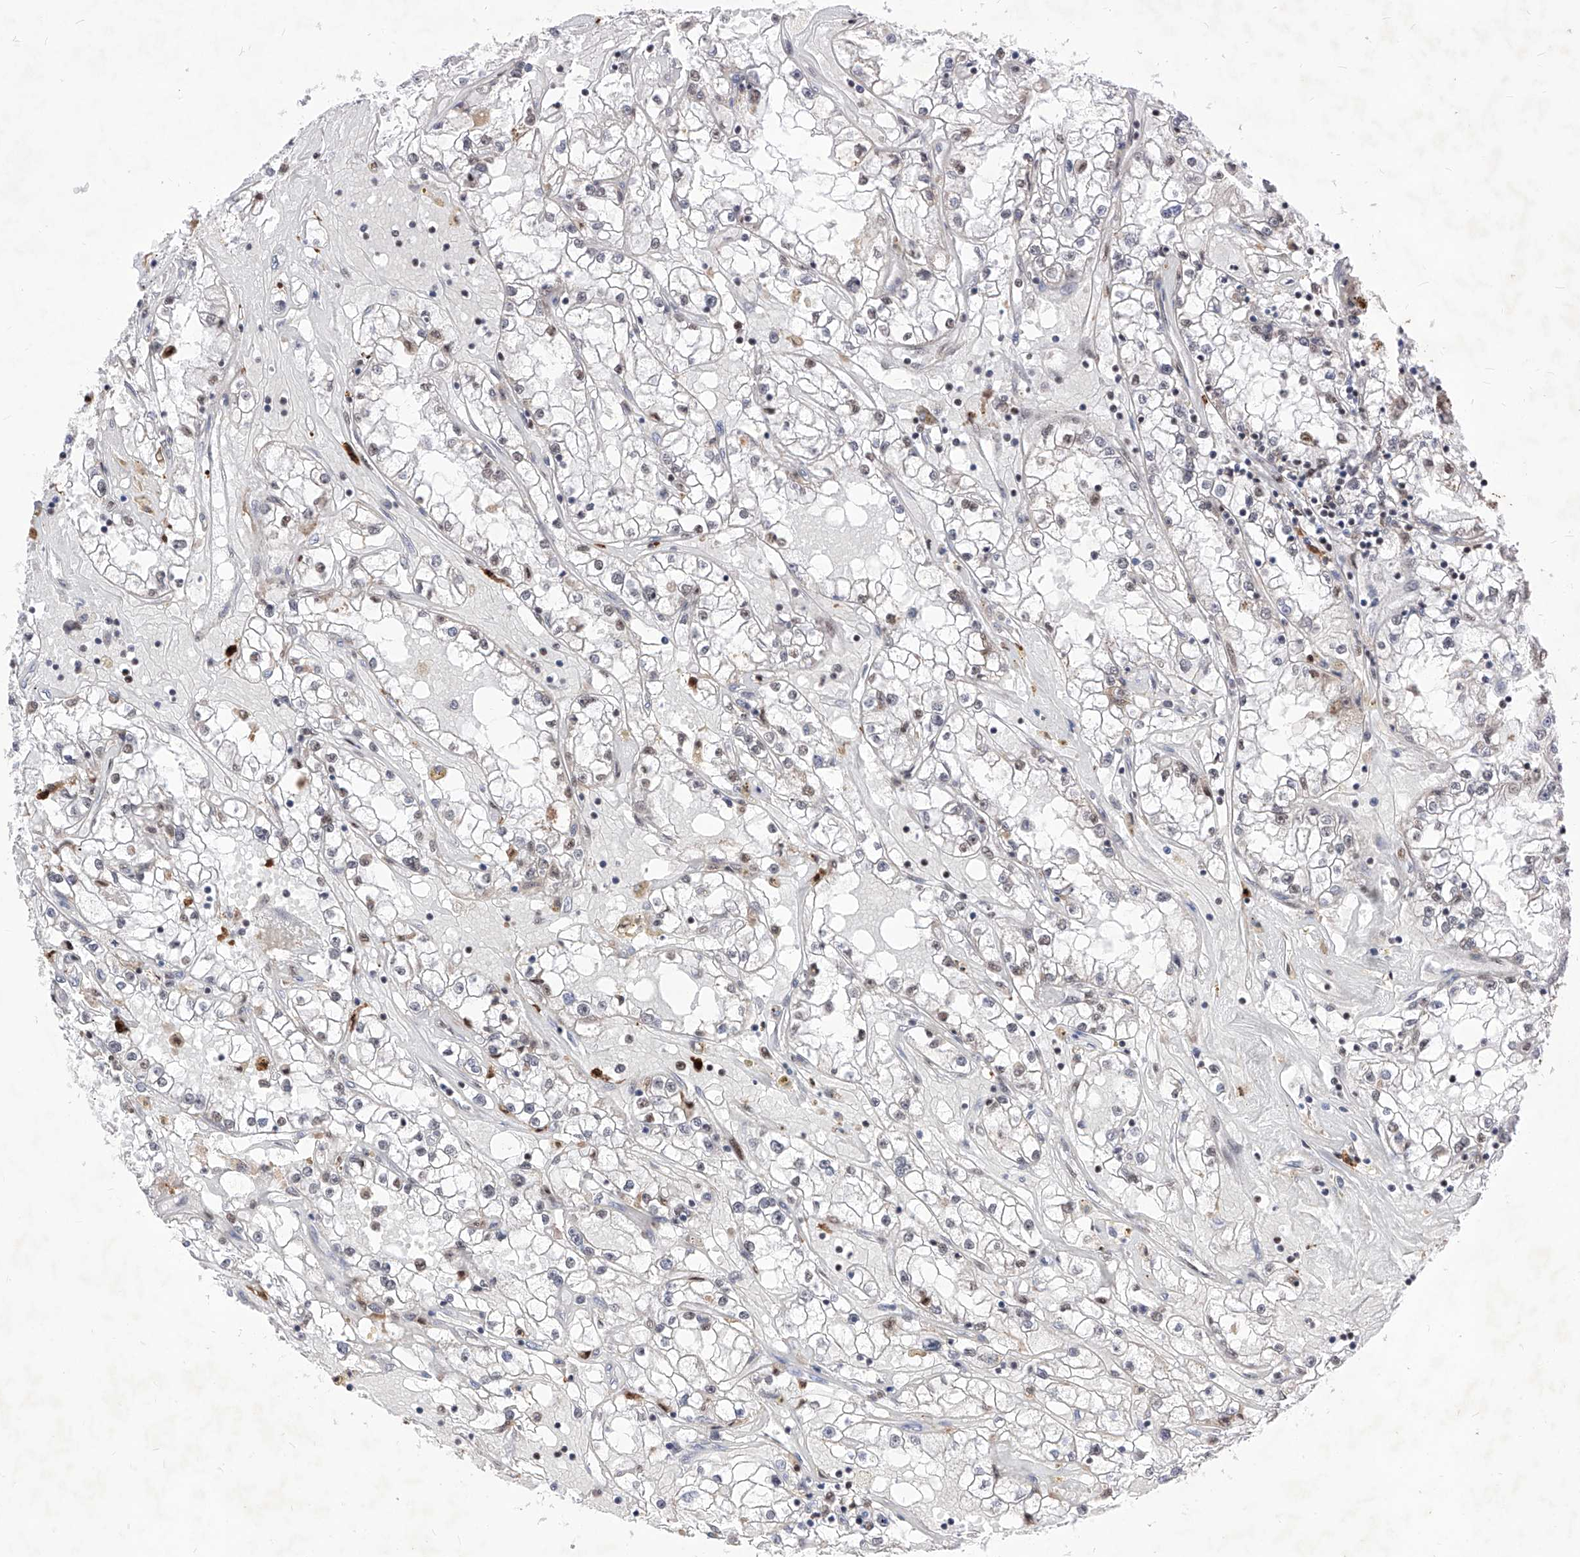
{"staining": {"intensity": "weak", "quantity": "<25%", "location": "nuclear"}, "tissue": "renal cancer", "cell_type": "Tumor cells", "image_type": "cancer", "snomed": [{"axis": "morphology", "description": "Adenocarcinoma, NOS"}, {"axis": "topography", "description": "Kidney"}], "caption": "This micrograph is of adenocarcinoma (renal) stained with IHC to label a protein in brown with the nuclei are counter-stained blue. There is no positivity in tumor cells.", "gene": "PHF5A", "patient": {"sex": "male", "age": 56}}